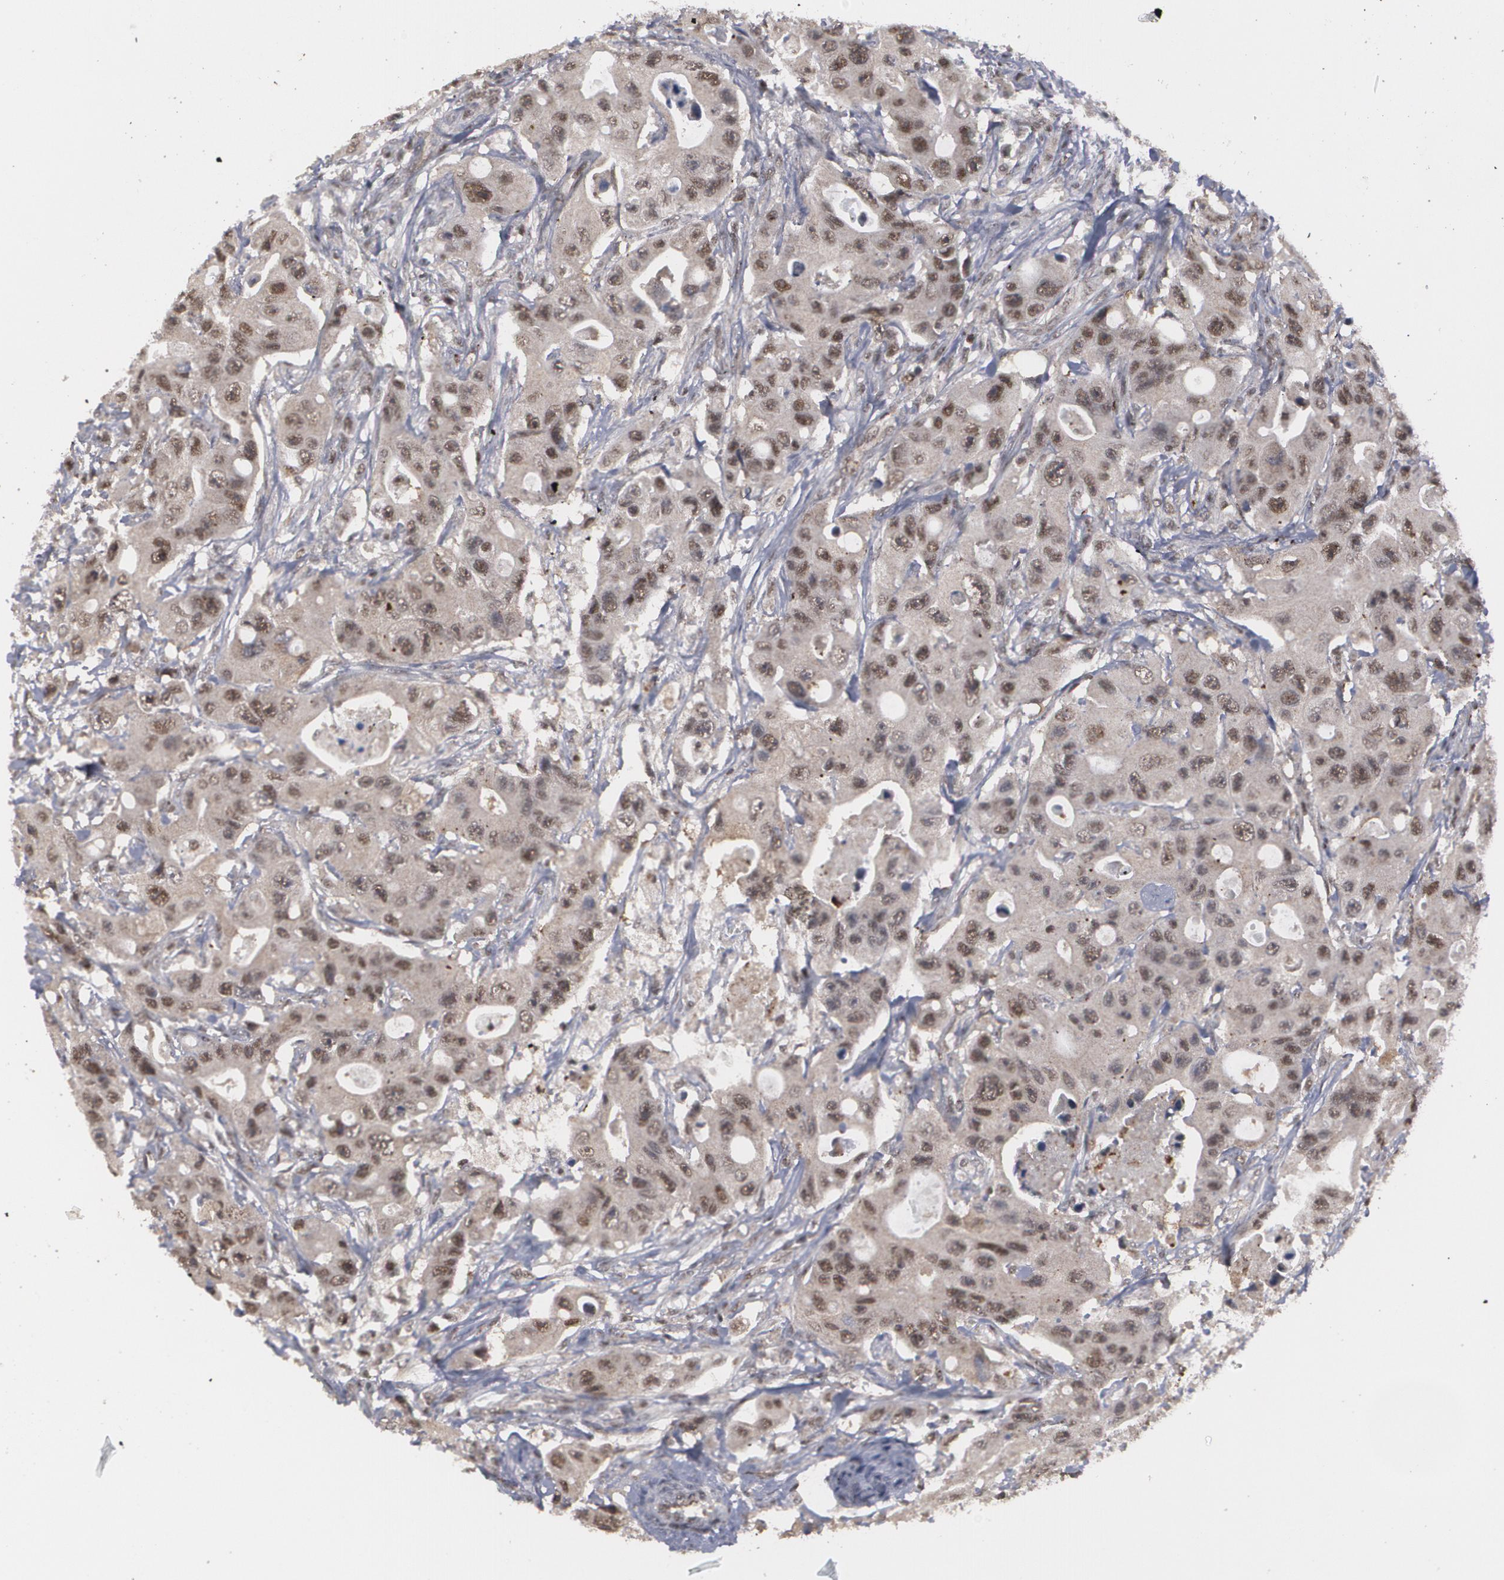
{"staining": {"intensity": "moderate", "quantity": ">75%", "location": "nuclear"}, "tissue": "colorectal cancer", "cell_type": "Tumor cells", "image_type": "cancer", "snomed": [{"axis": "morphology", "description": "Adenocarcinoma, NOS"}, {"axis": "topography", "description": "Colon"}], "caption": "Immunohistochemical staining of human adenocarcinoma (colorectal) demonstrates medium levels of moderate nuclear protein expression in about >75% of tumor cells.", "gene": "INTS6", "patient": {"sex": "female", "age": 46}}